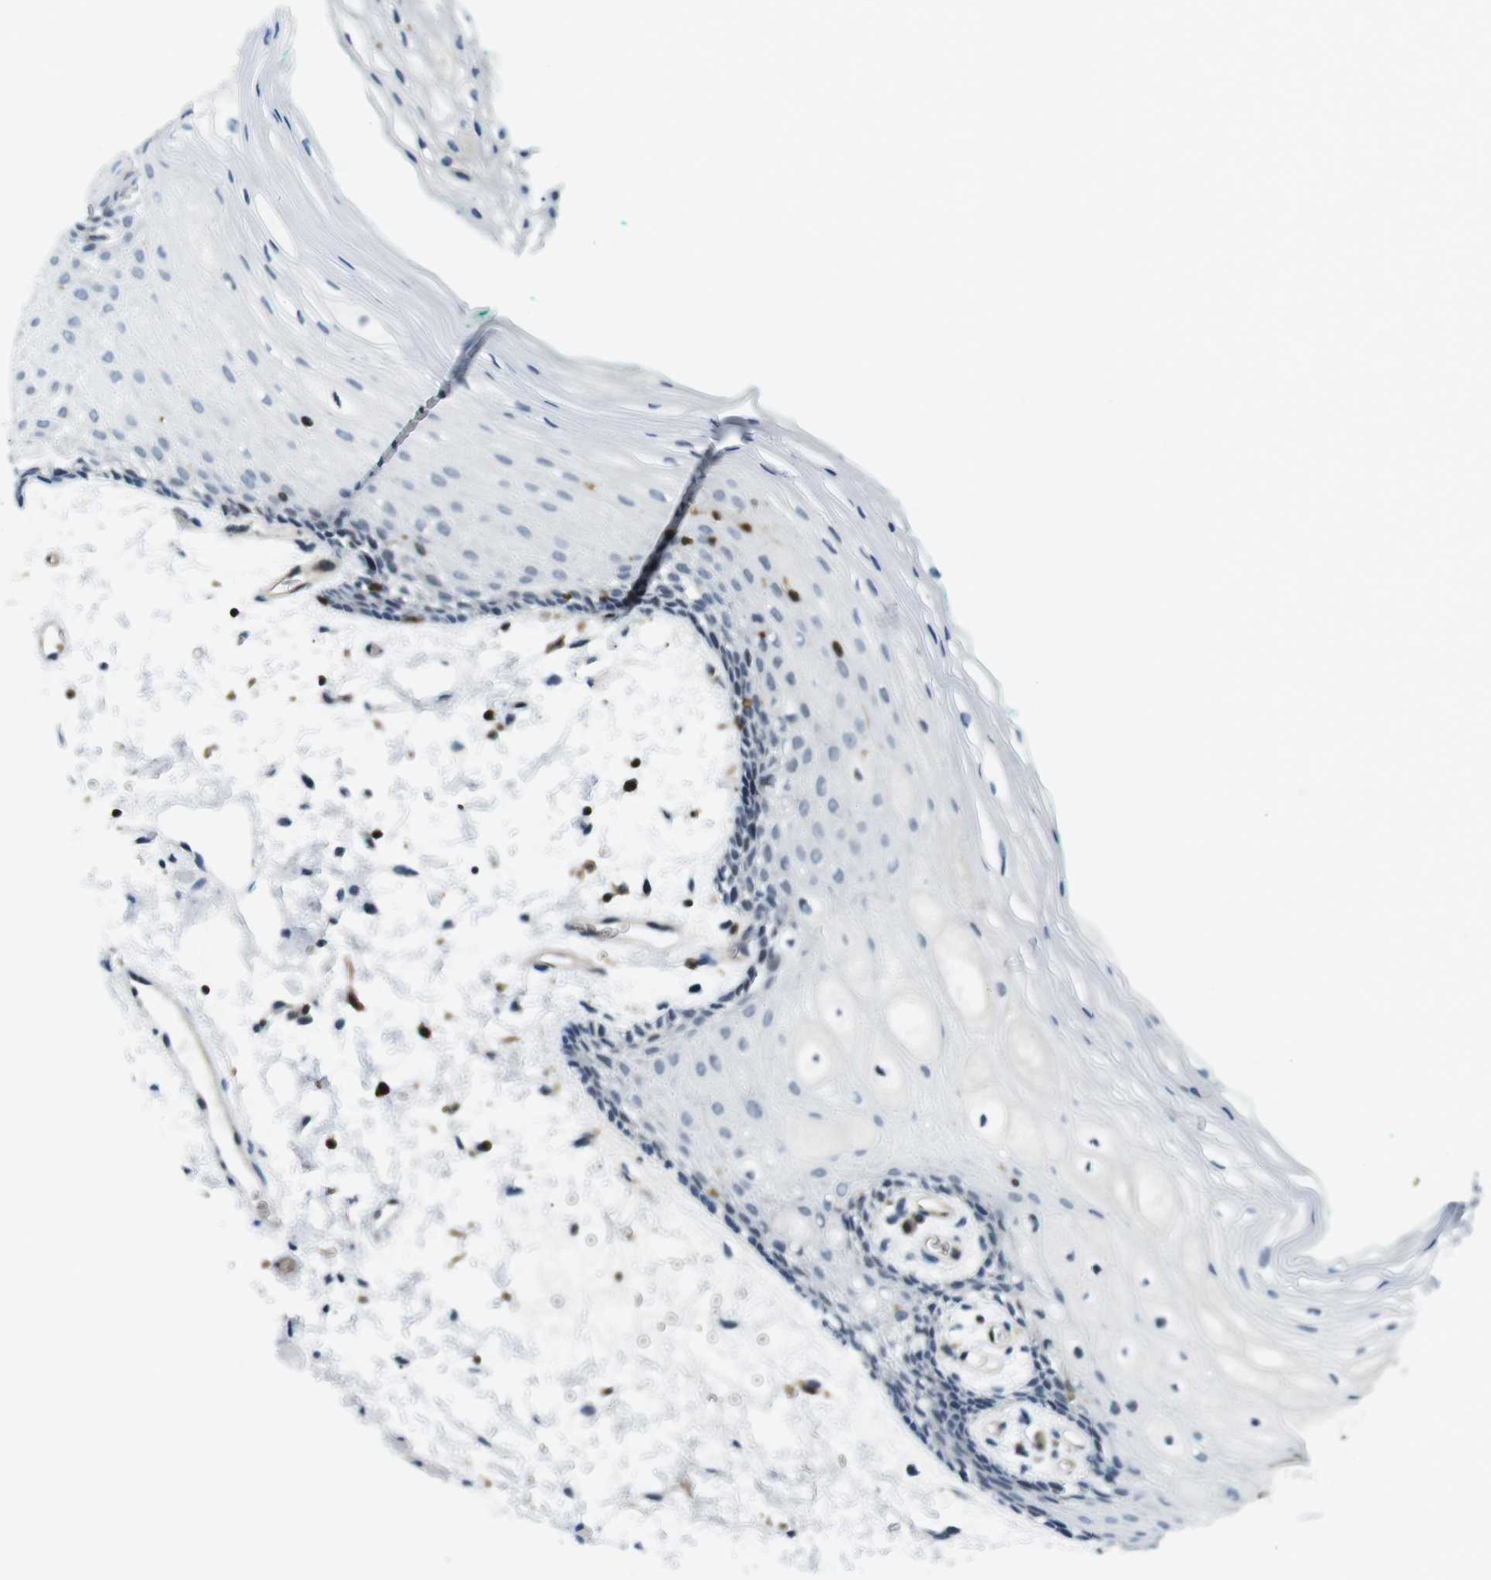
{"staining": {"intensity": "negative", "quantity": "none", "location": "none"}, "tissue": "oral mucosa", "cell_type": "Squamous epithelial cells", "image_type": "normal", "snomed": [{"axis": "morphology", "description": "Normal tissue, NOS"}, {"axis": "topography", "description": "Skeletal muscle"}, {"axis": "topography", "description": "Oral tissue"}, {"axis": "topography", "description": "Peripheral nerve tissue"}], "caption": "IHC micrograph of normal oral mucosa: oral mucosa stained with DAB demonstrates no significant protein positivity in squamous epithelial cells. Nuclei are stained in blue.", "gene": "STK10", "patient": {"sex": "female", "age": 84}}